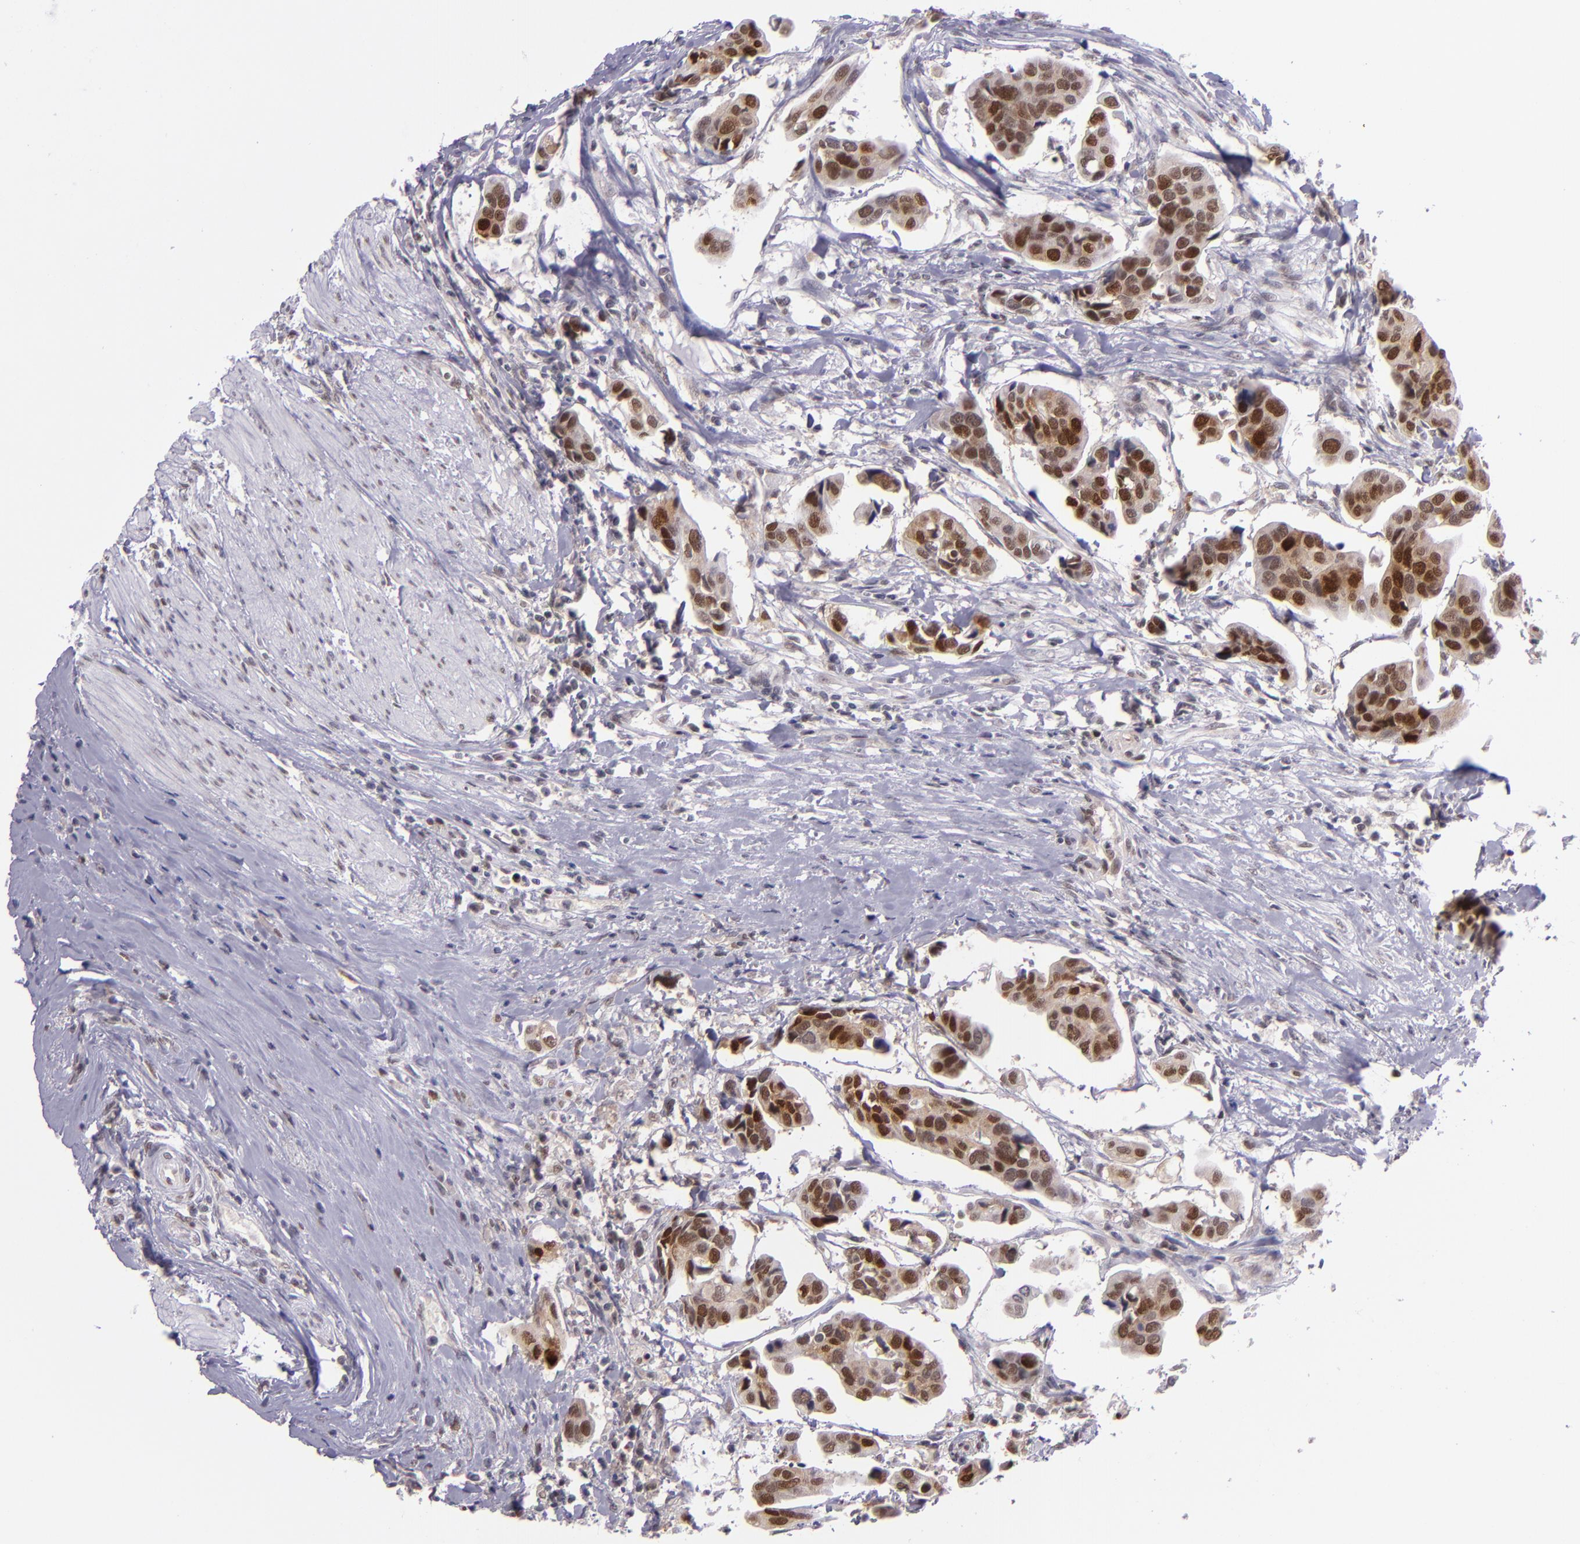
{"staining": {"intensity": "strong", "quantity": ">75%", "location": "nuclear"}, "tissue": "urothelial cancer", "cell_type": "Tumor cells", "image_type": "cancer", "snomed": [{"axis": "morphology", "description": "Adenocarcinoma, NOS"}, {"axis": "topography", "description": "Urinary bladder"}], "caption": "Strong nuclear positivity is seen in approximately >75% of tumor cells in urothelial cancer. The protein is shown in brown color, while the nuclei are stained blue.", "gene": "BAG1", "patient": {"sex": "male", "age": 61}}